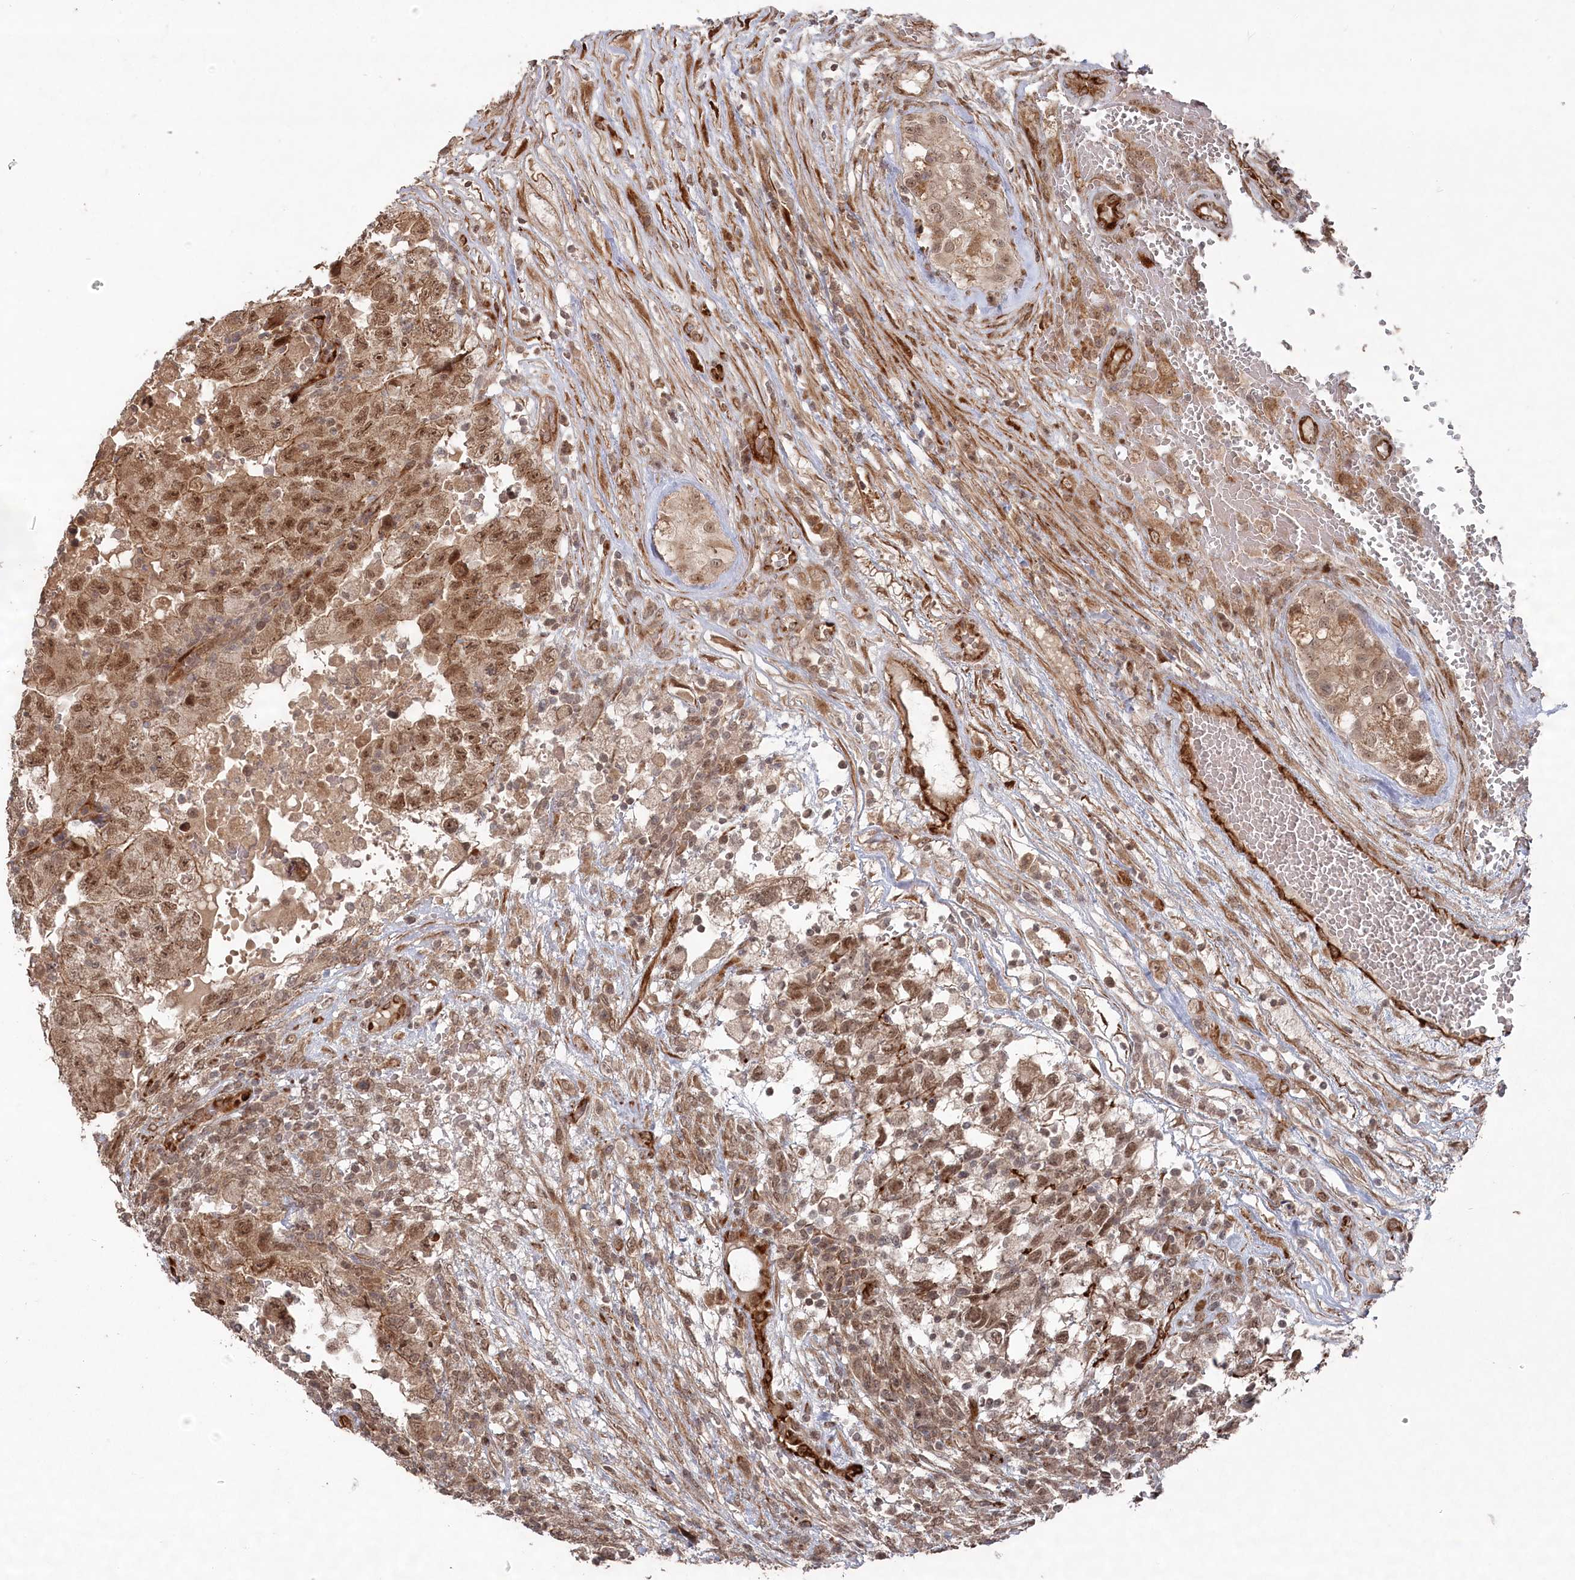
{"staining": {"intensity": "moderate", "quantity": ">75%", "location": "cytoplasmic/membranous,nuclear"}, "tissue": "testis cancer", "cell_type": "Tumor cells", "image_type": "cancer", "snomed": [{"axis": "morphology", "description": "Carcinoma, Embryonal, NOS"}, {"axis": "topography", "description": "Testis"}], "caption": "This is an image of IHC staining of testis embryonal carcinoma, which shows moderate staining in the cytoplasmic/membranous and nuclear of tumor cells.", "gene": "POLR3A", "patient": {"sex": "male", "age": 36}}